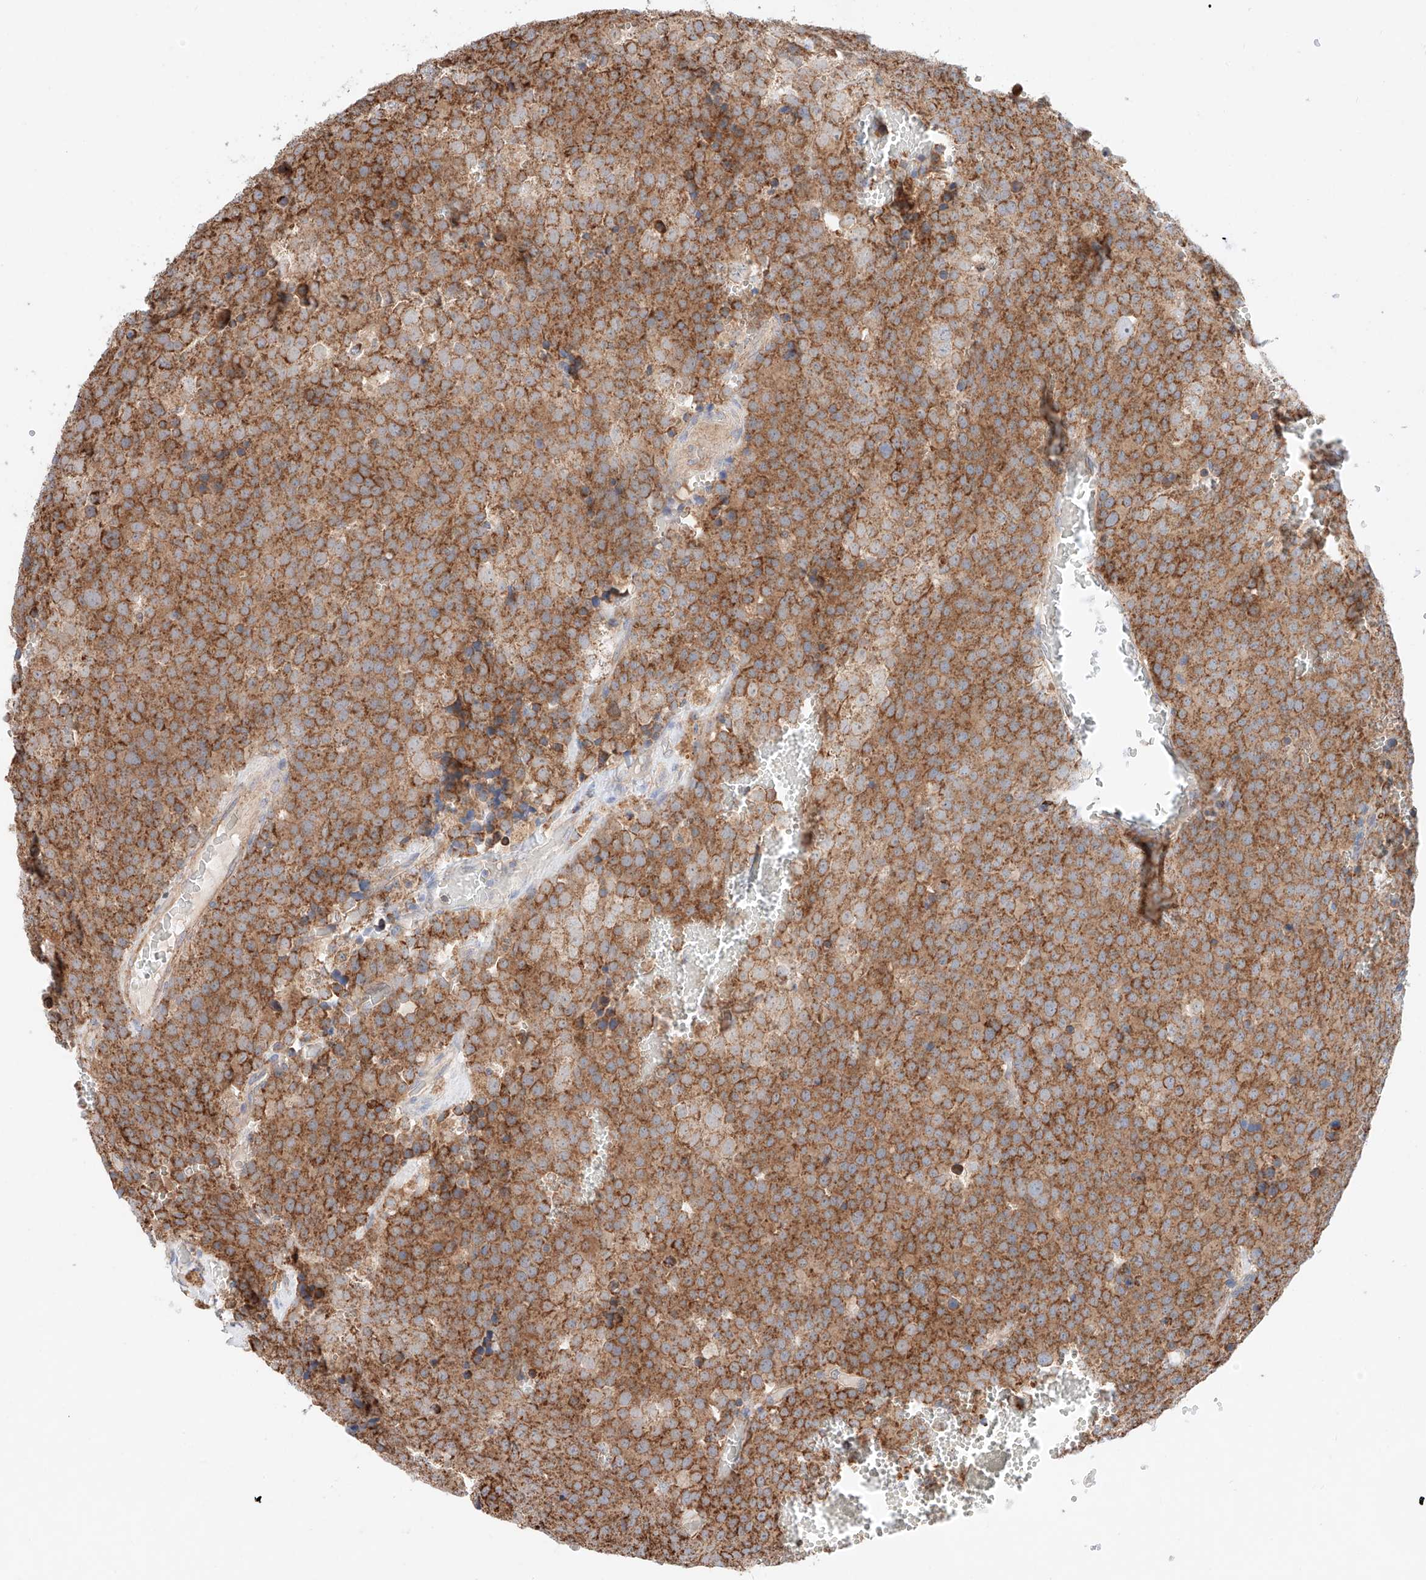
{"staining": {"intensity": "strong", "quantity": ">75%", "location": "cytoplasmic/membranous"}, "tissue": "testis cancer", "cell_type": "Tumor cells", "image_type": "cancer", "snomed": [{"axis": "morphology", "description": "Seminoma, NOS"}, {"axis": "topography", "description": "Testis"}], "caption": "Immunohistochemistry photomicrograph of human testis seminoma stained for a protein (brown), which displays high levels of strong cytoplasmic/membranous positivity in about >75% of tumor cells.", "gene": "KTI12", "patient": {"sex": "male", "age": 71}}